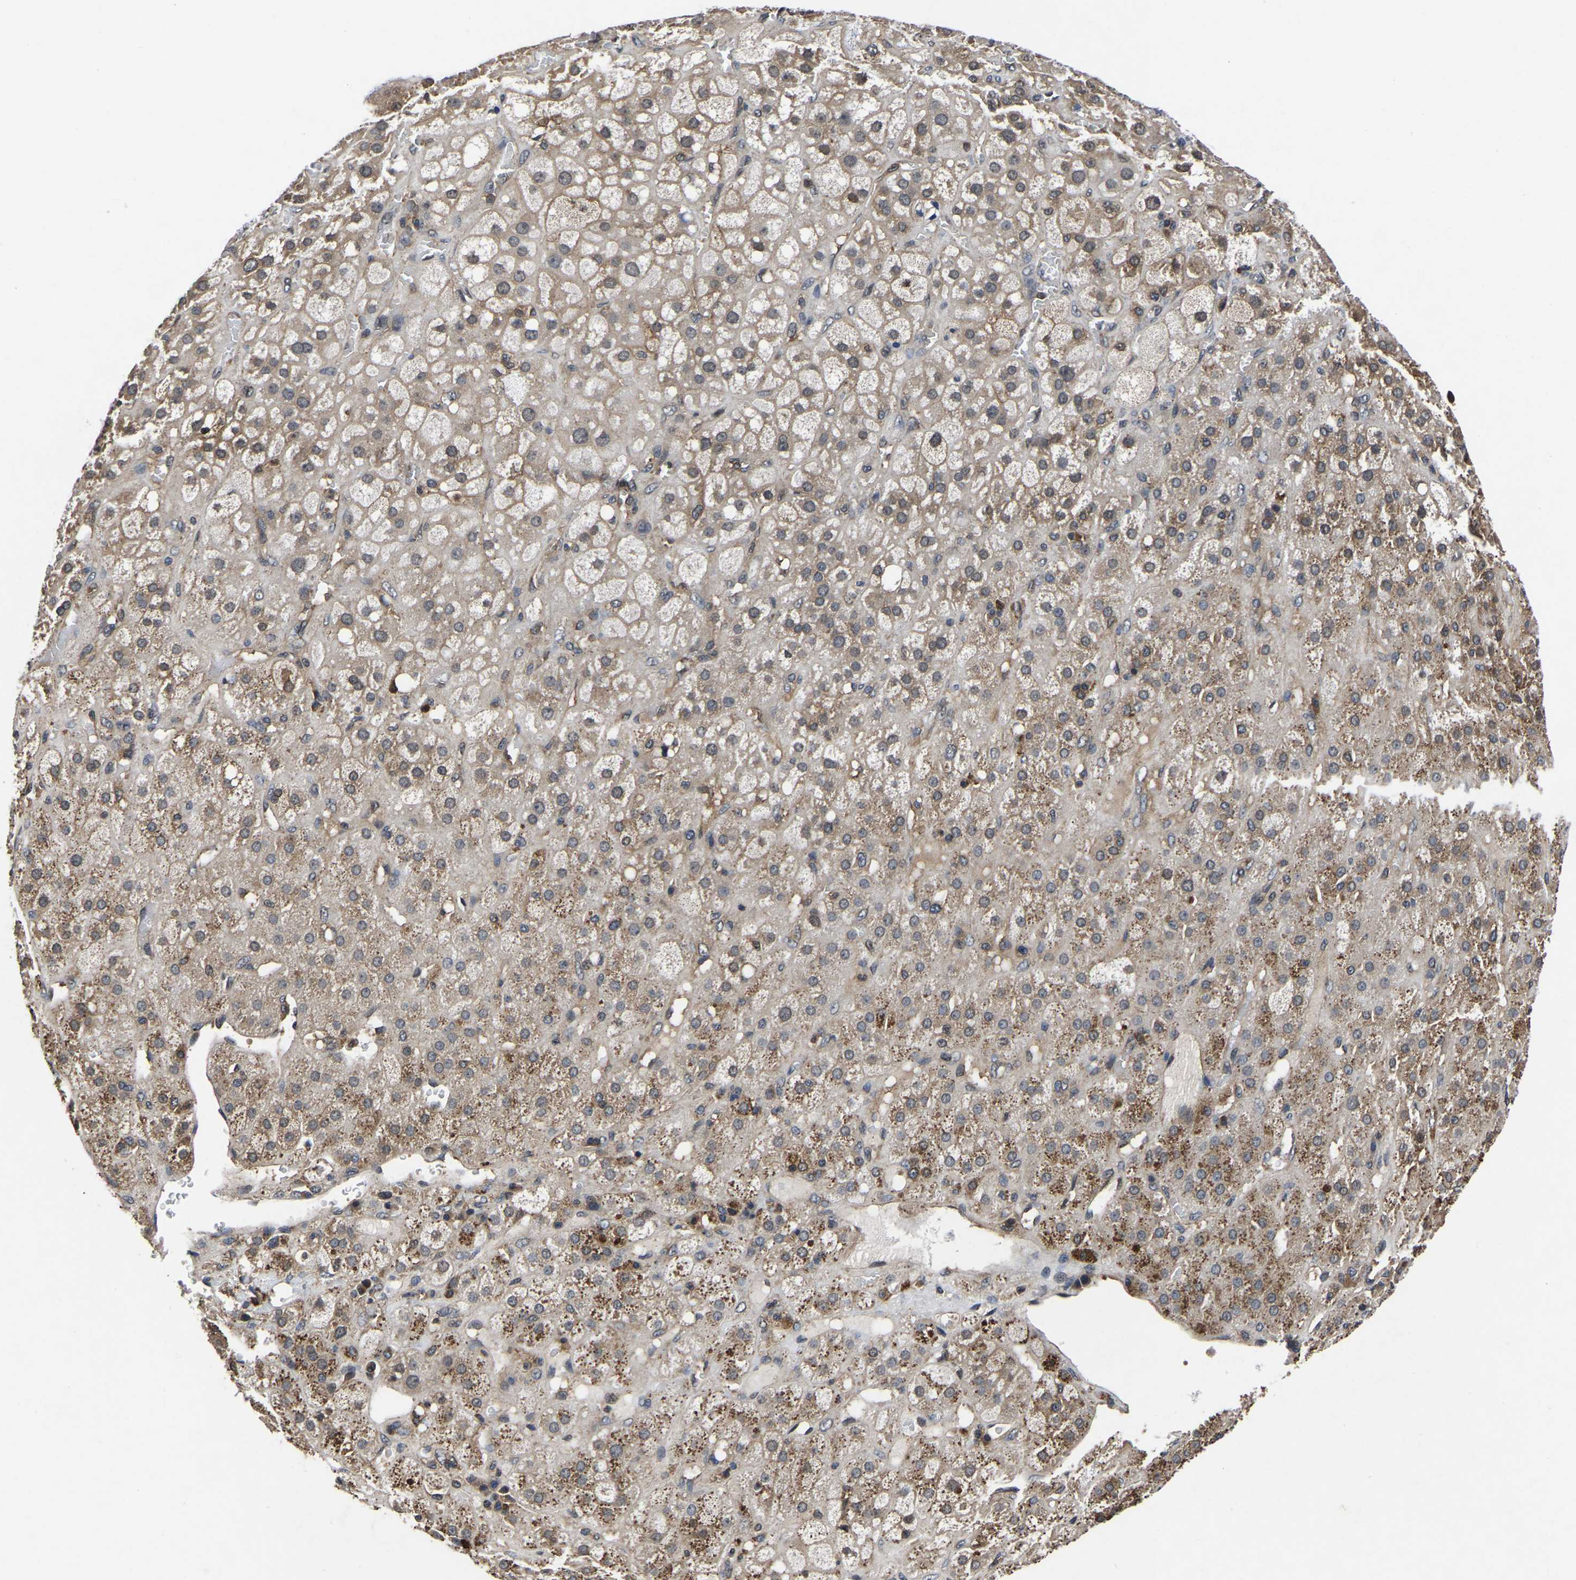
{"staining": {"intensity": "moderate", "quantity": ">75%", "location": "cytoplasmic/membranous"}, "tissue": "adrenal gland", "cell_type": "Glandular cells", "image_type": "normal", "snomed": [{"axis": "morphology", "description": "Normal tissue, NOS"}, {"axis": "topography", "description": "Adrenal gland"}], "caption": "Human adrenal gland stained with a brown dye reveals moderate cytoplasmic/membranous positive positivity in approximately >75% of glandular cells.", "gene": "FGD5", "patient": {"sex": "female", "age": 47}}